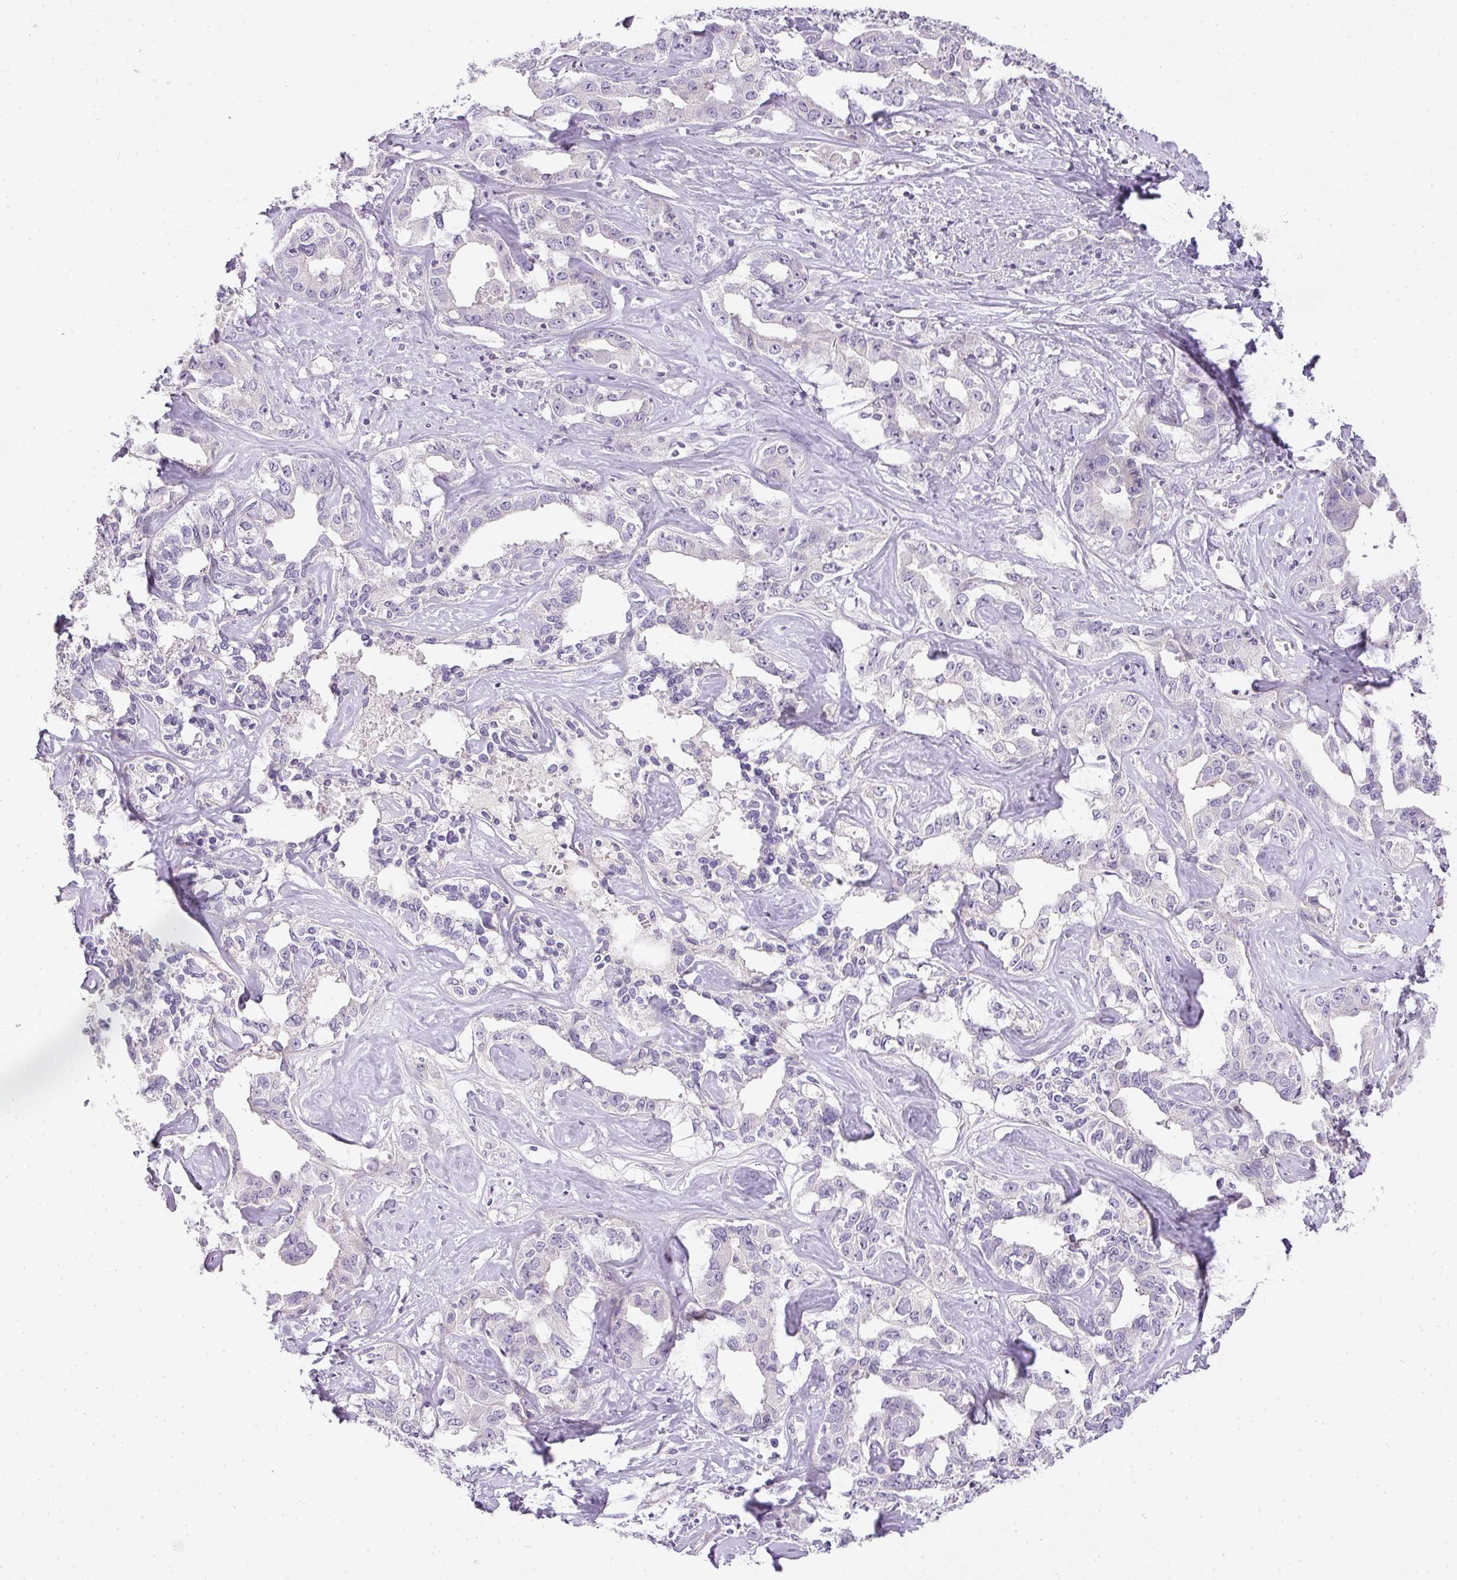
{"staining": {"intensity": "negative", "quantity": "none", "location": "none"}, "tissue": "liver cancer", "cell_type": "Tumor cells", "image_type": "cancer", "snomed": [{"axis": "morphology", "description": "Cholangiocarcinoma"}, {"axis": "topography", "description": "Liver"}], "caption": "Immunohistochemical staining of cholangiocarcinoma (liver) demonstrates no significant expression in tumor cells.", "gene": "RAX2", "patient": {"sex": "male", "age": 59}}